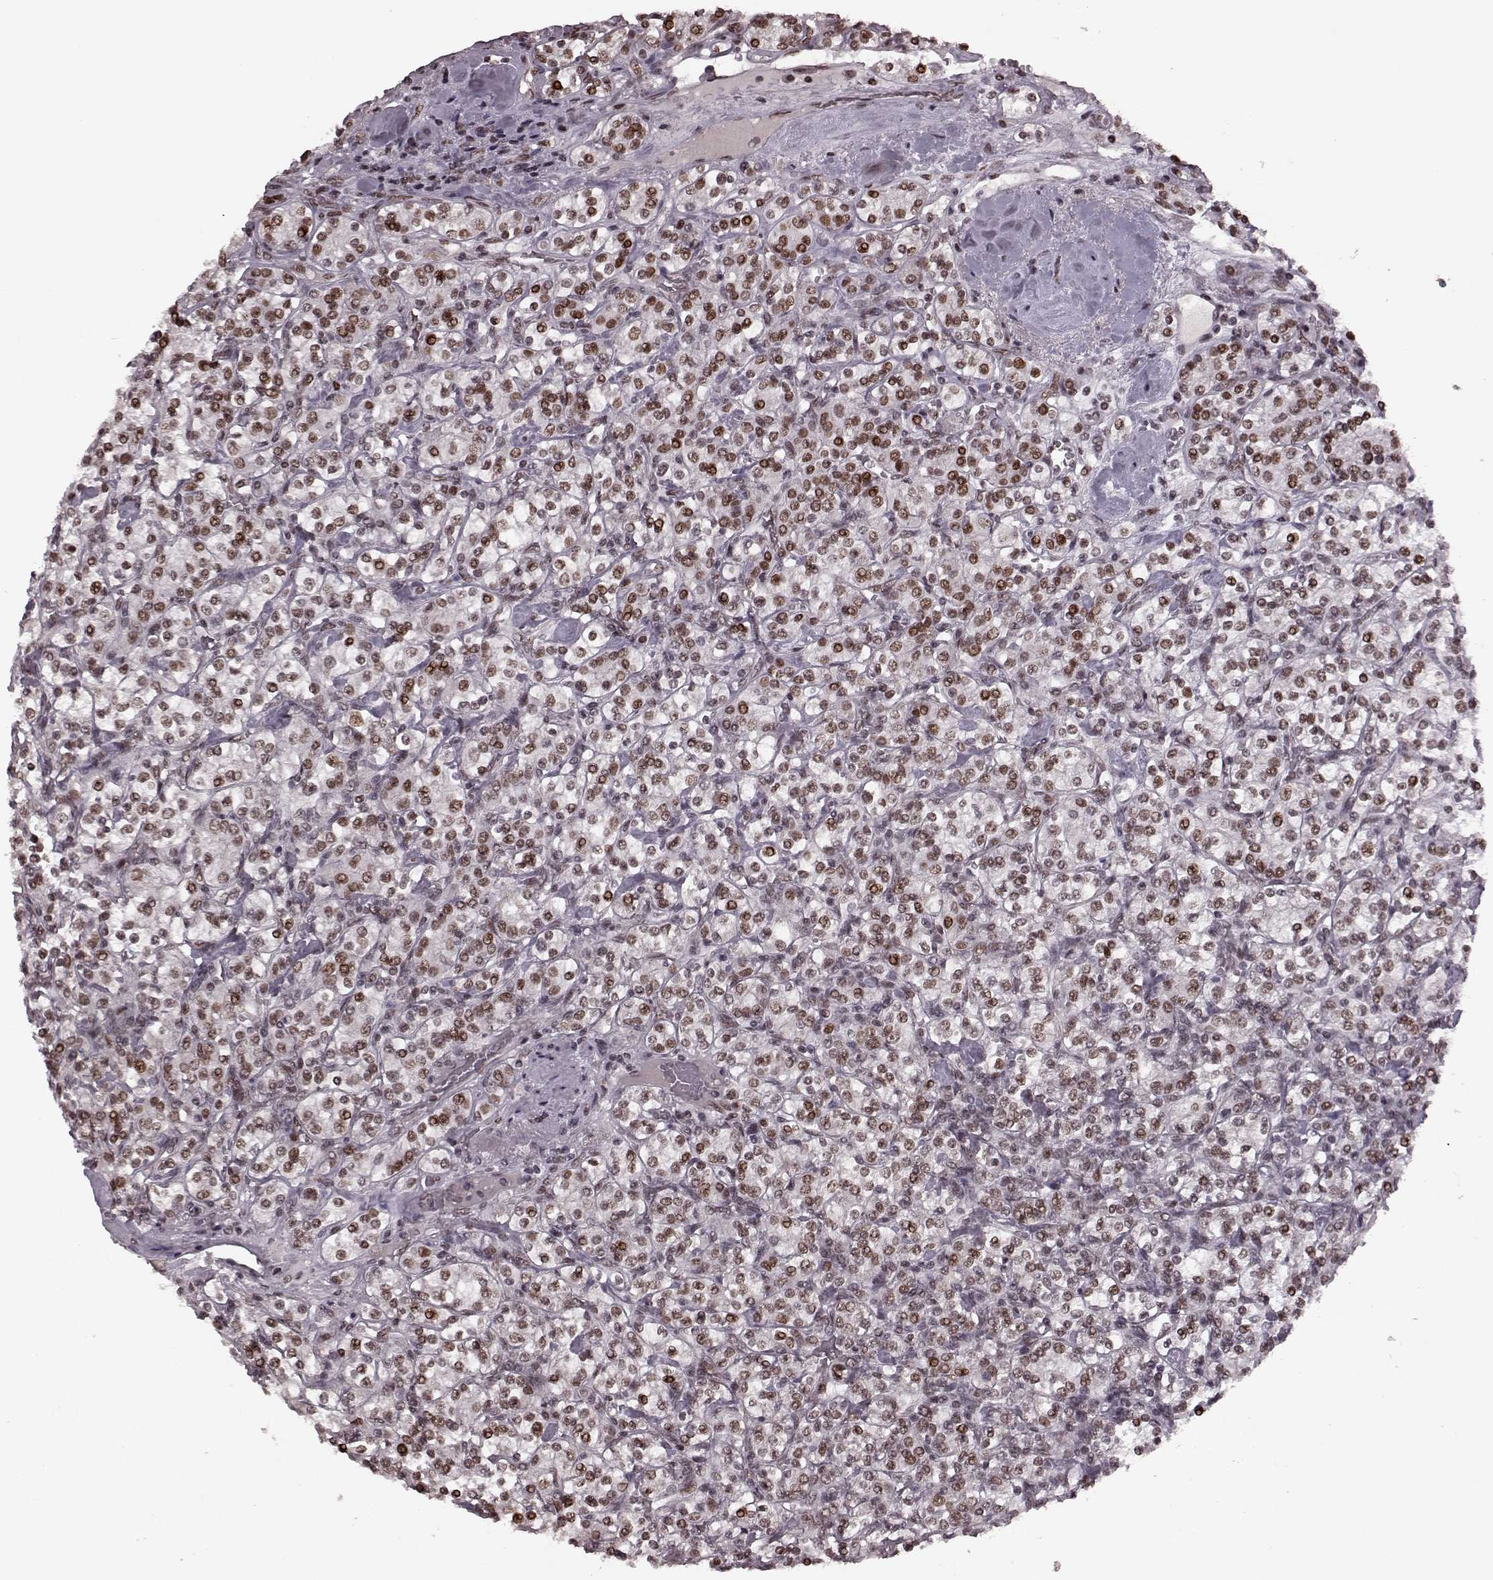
{"staining": {"intensity": "strong", "quantity": ">75%", "location": "nuclear"}, "tissue": "renal cancer", "cell_type": "Tumor cells", "image_type": "cancer", "snomed": [{"axis": "morphology", "description": "Adenocarcinoma, NOS"}, {"axis": "topography", "description": "Kidney"}], "caption": "Protein expression analysis of human renal adenocarcinoma reveals strong nuclear positivity in about >75% of tumor cells. The staining was performed using DAB (3,3'-diaminobenzidine) to visualize the protein expression in brown, while the nuclei were stained in blue with hematoxylin (Magnification: 20x).", "gene": "NR2C1", "patient": {"sex": "male", "age": 77}}